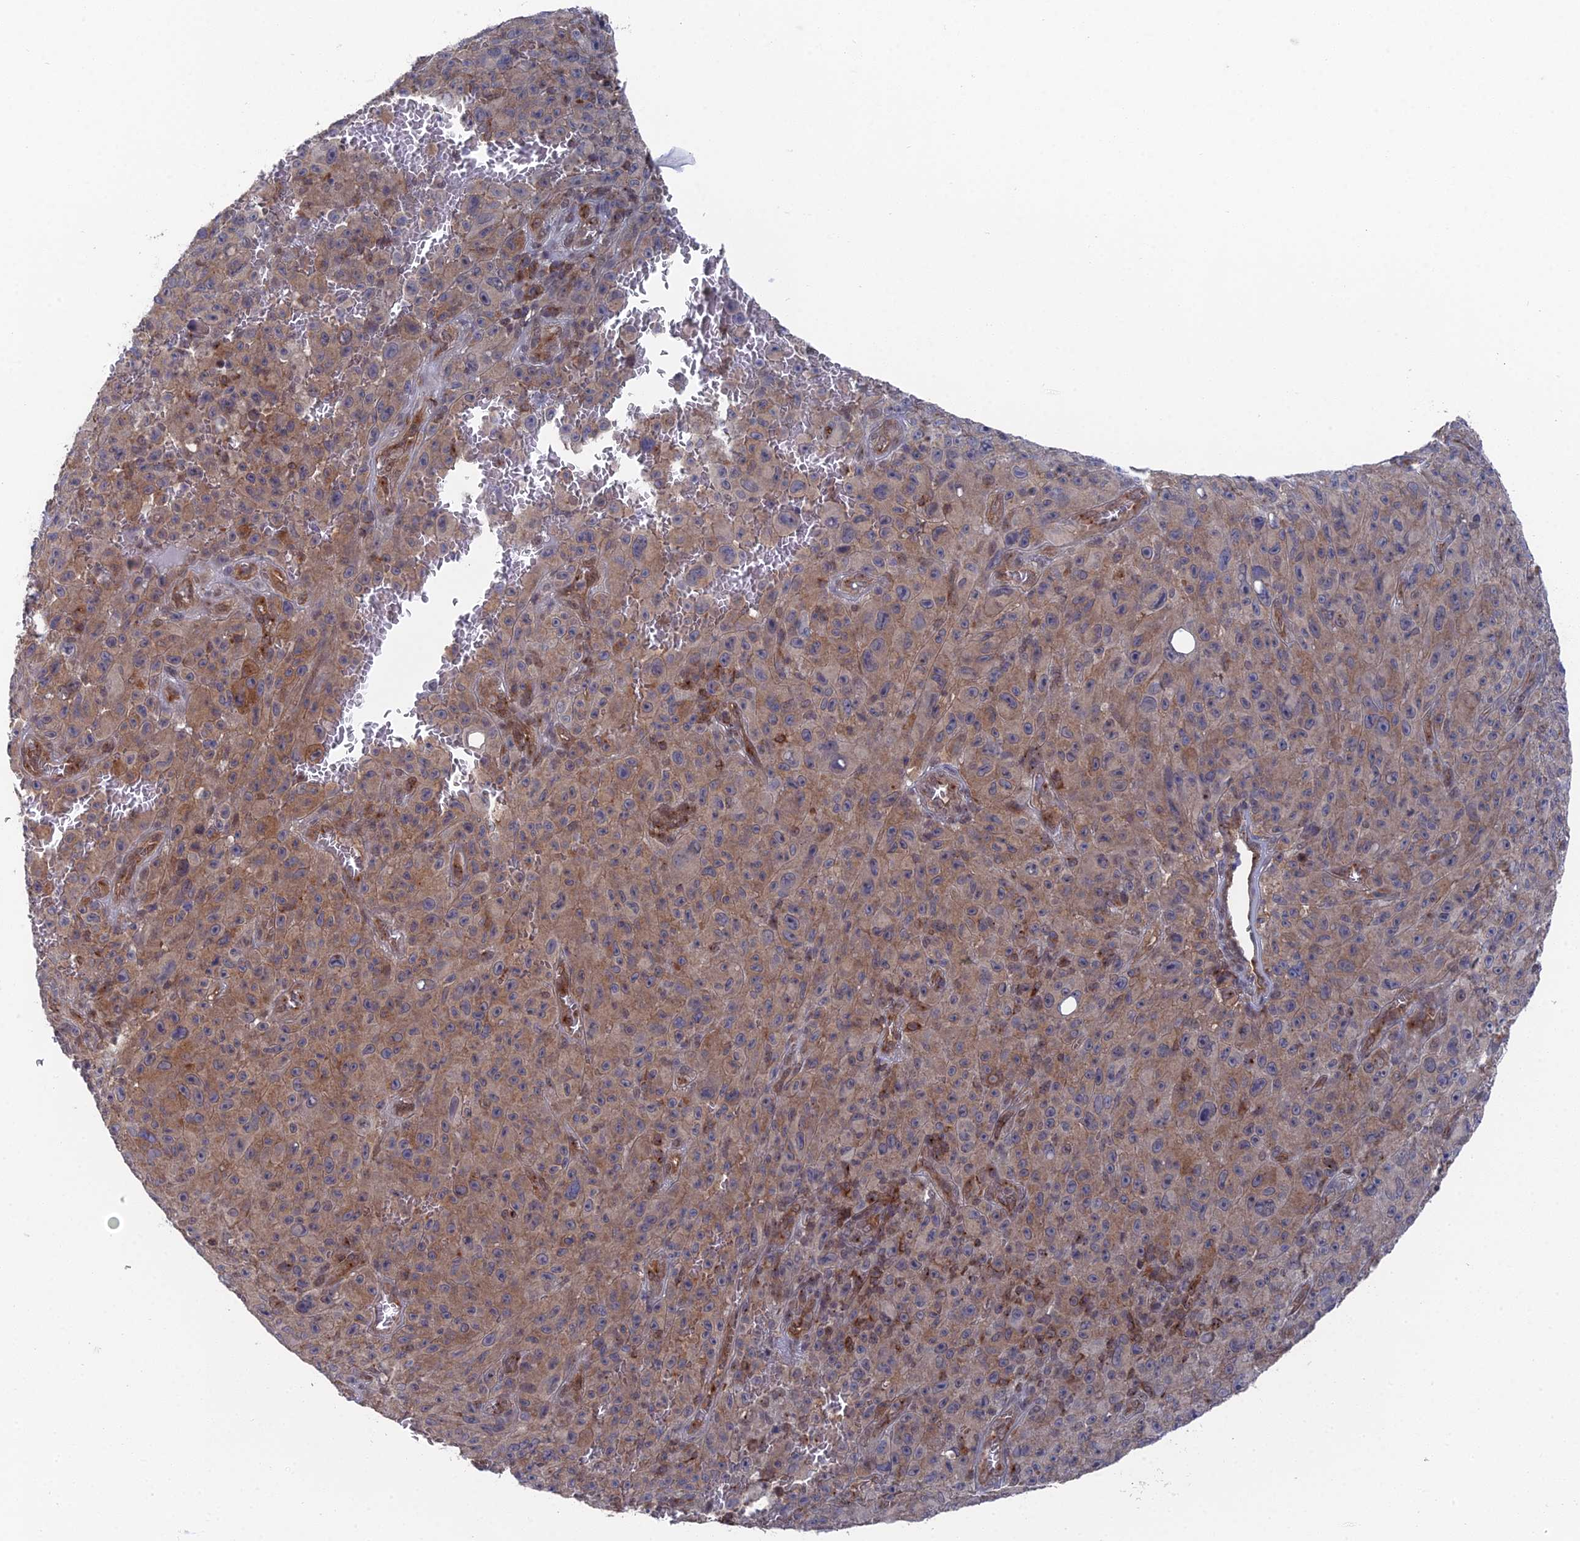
{"staining": {"intensity": "moderate", "quantity": ">75%", "location": "cytoplasmic/membranous"}, "tissue": "melanoma", "cell_type": "Tumor cells", "image_type": "cancer", "snomed": [{"axis": "morphology", "description": "Malignant melanoma, NOS"}, {"axis": "topography", "description": "Skin"}], "caption": "Protein expression analysis of human melanoma reveals moderate cytoplasmic/membranous staining in approximately >75% of tumor cells. (DAB IHC, brown staining for protein, blue staining for nuclei).", "gene": "FHIP2A", "patient": {"sex": "female", "age": 82}}